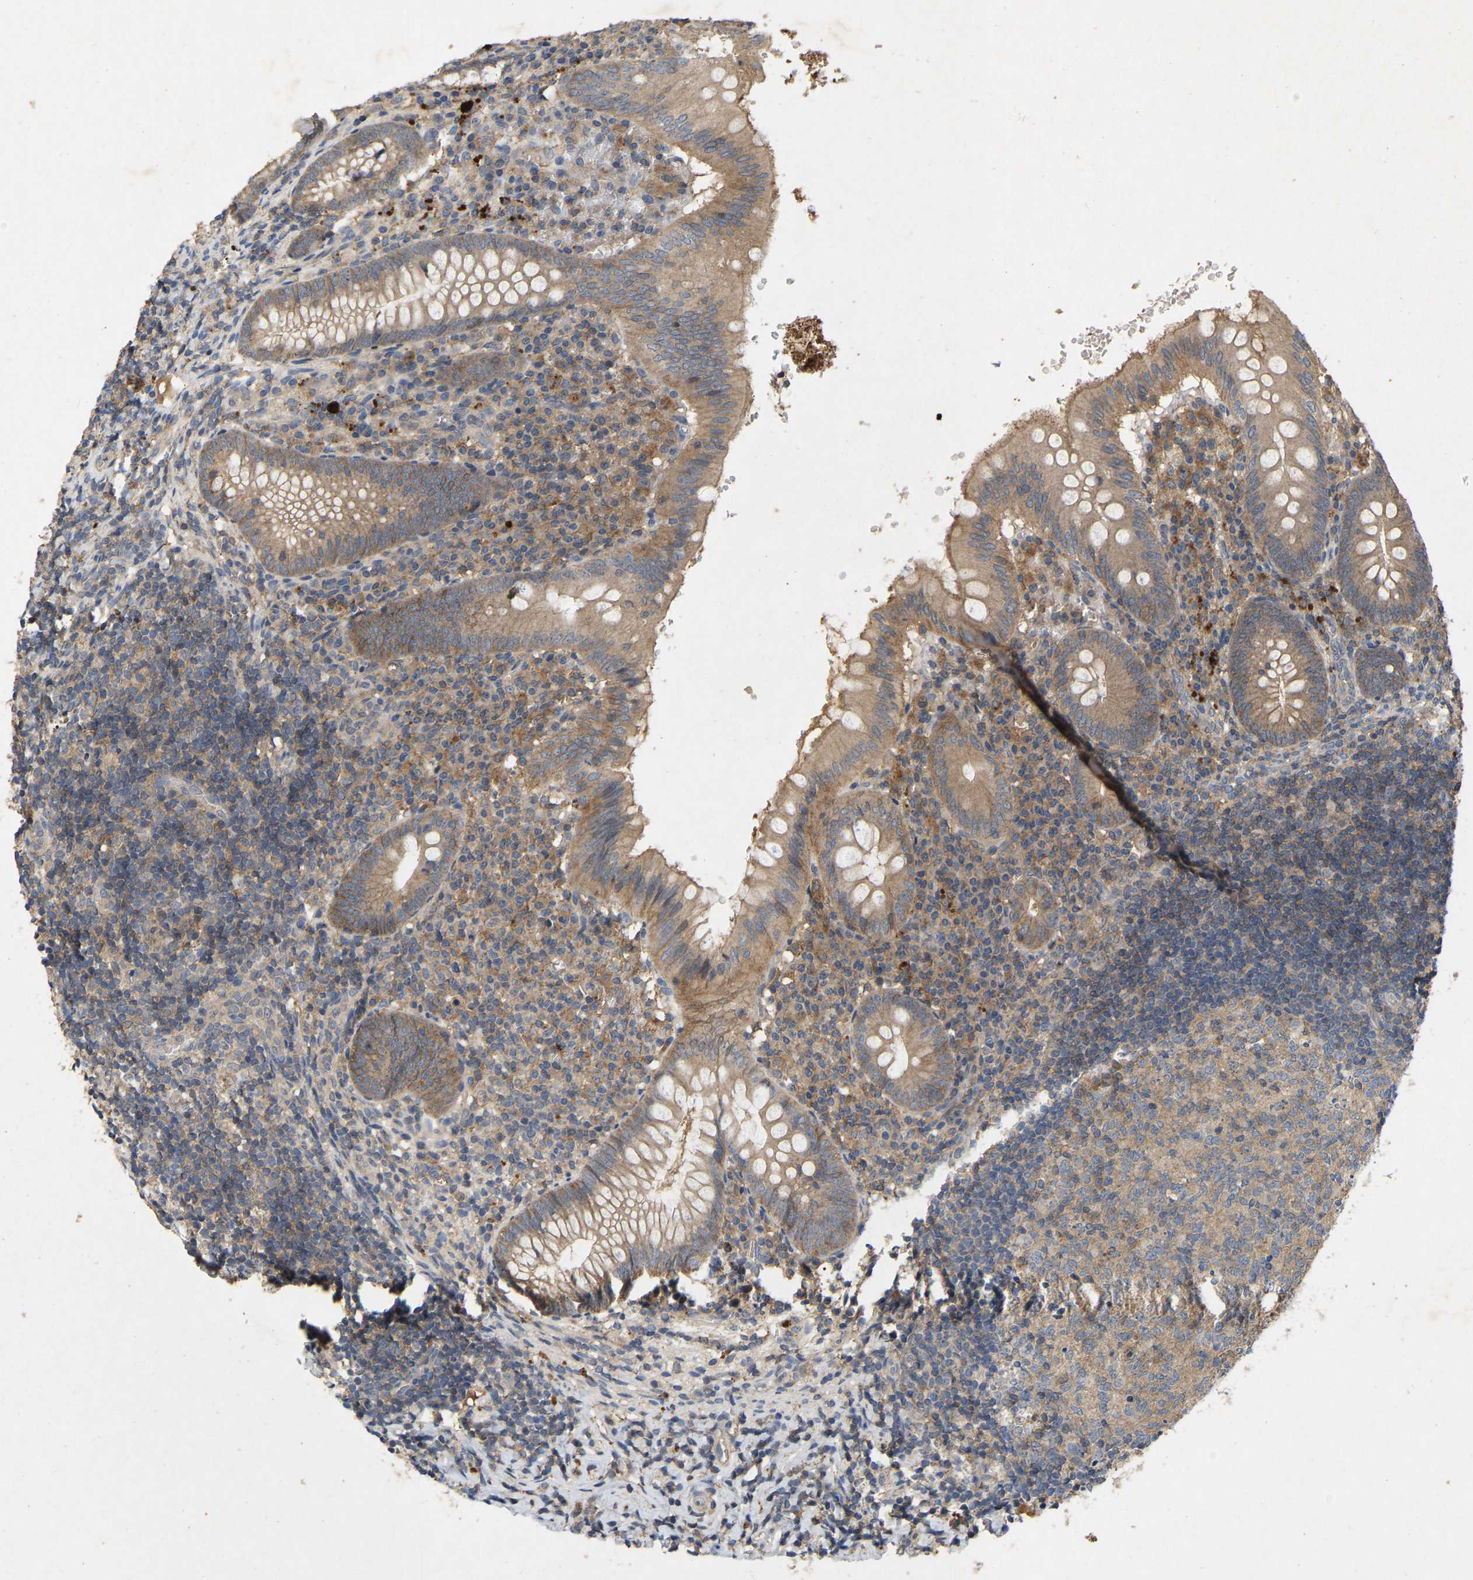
{"staining": {"intensity": "moderate", "quantity": ">75%", "location": "cytoplasmic/membranous"}, "tissue": "appendix", "cell_type": "Glandular cells", "image_type": "normal", "snomed": [{"axis": "morphology", "description": "Normal tissue, NOS"}, {"axis": "topography", "description": "Appendix"}], "caption": "A brown stain labels moderate cytoplasmic/membranous positivity of a protein in glandular cells of normal appendix. The staining is performed using DAB (3,3'-diaminobenzidine) brown chromogen to label protein expression. The nuclei are counter-stained blue using hematoxylin.", "gene": "LPAR2", "patient": {"sex": "male", "age": 8}}